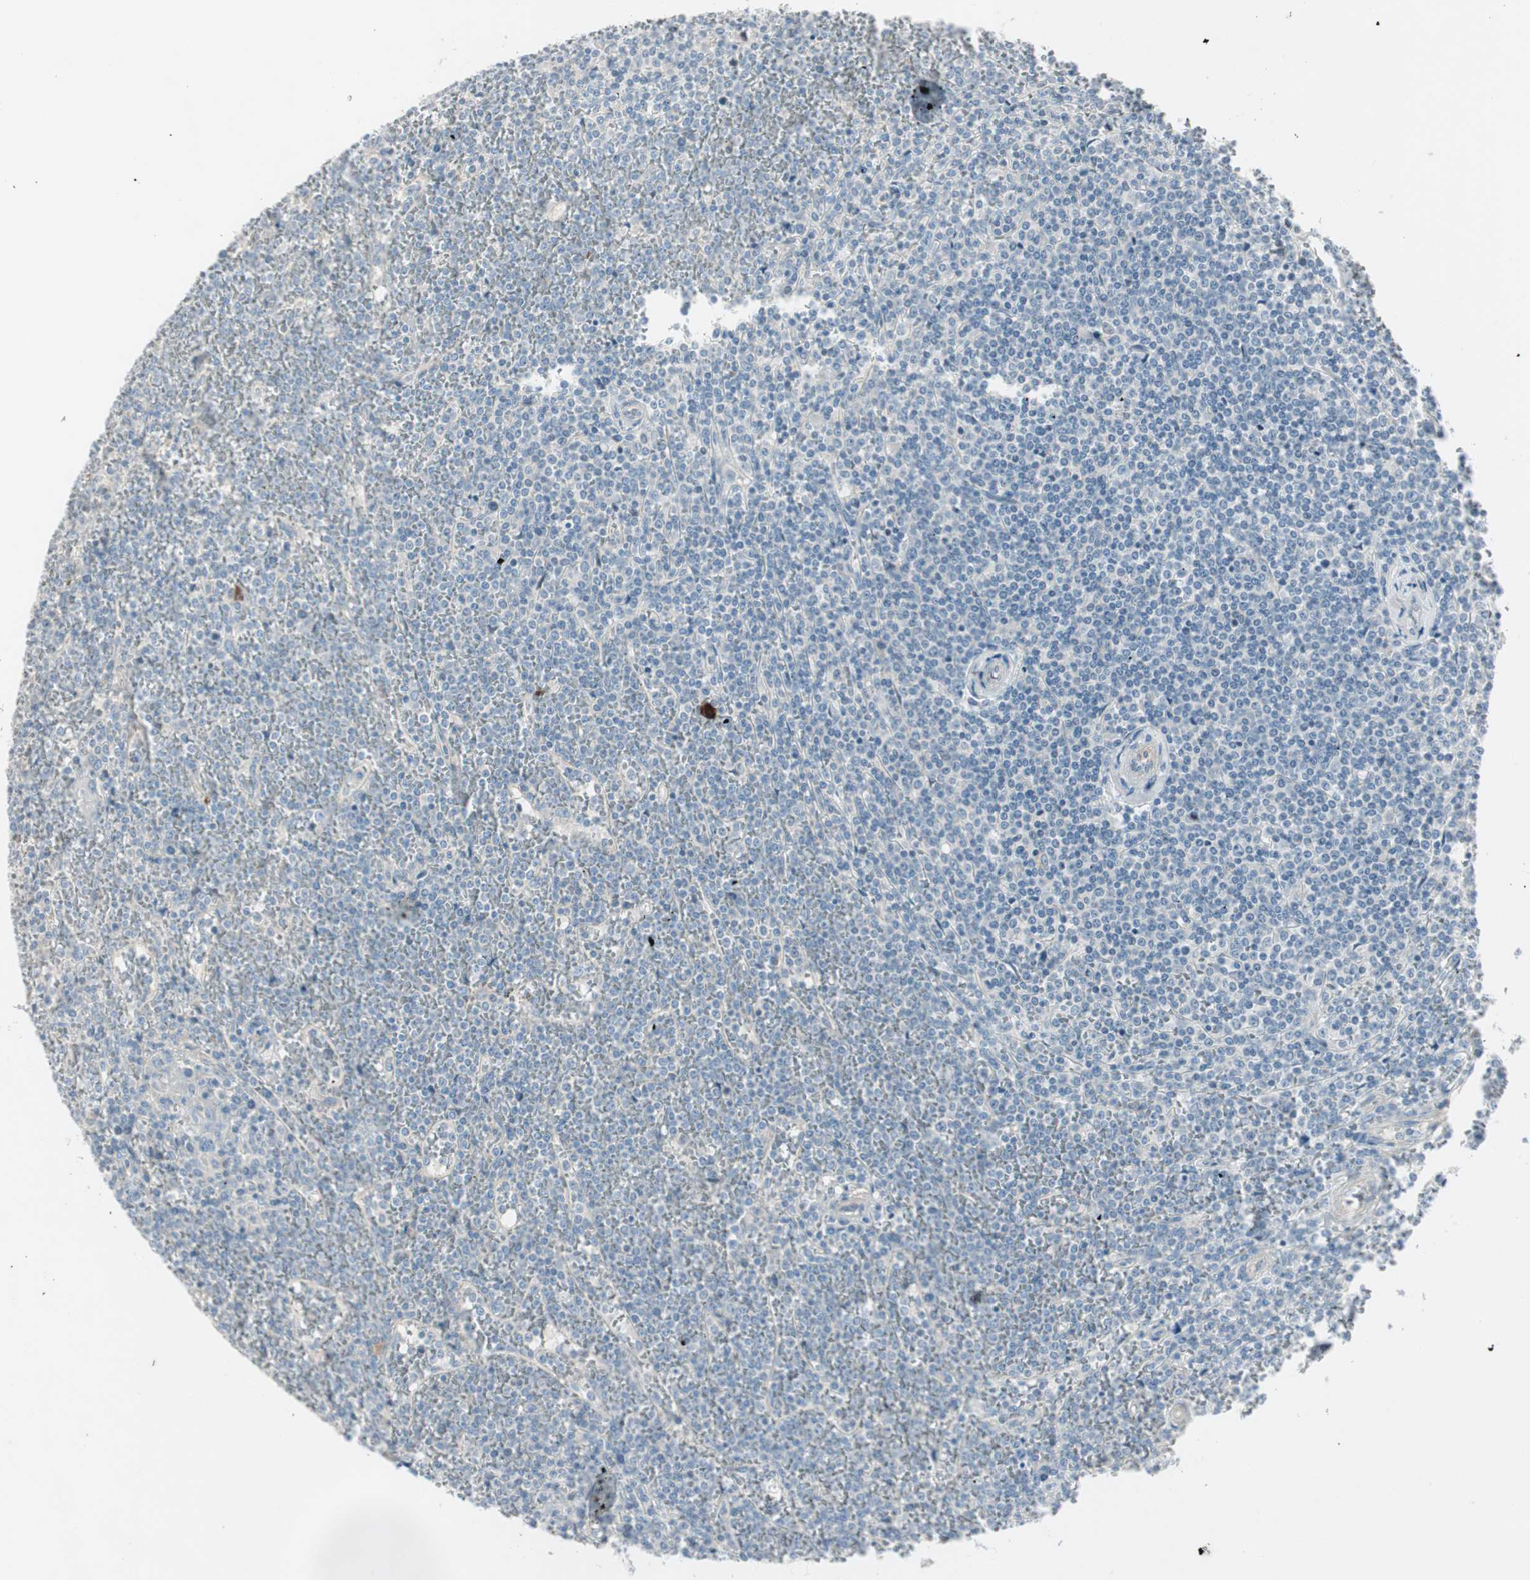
{"staining": {"intensity": "negative", "quantity": "none", "location": "none"}, "tissue": "lymphoma", "cell_type": "Tumor cells", "image_type": "cancer", "snomed": [{"axis": "morphology", "description": "Malignant lymphoma, non-Hodgkin's type, Low grade"}, {"axis": "topography", "description": "Spleen"}], "caption": "An image of human low-grade malignant lymphoma, non-Hodgkin's type is negative for staining in tumor cells.", "gene": "MAPRE3", "patient": {"sex": "female", "age": 19}}